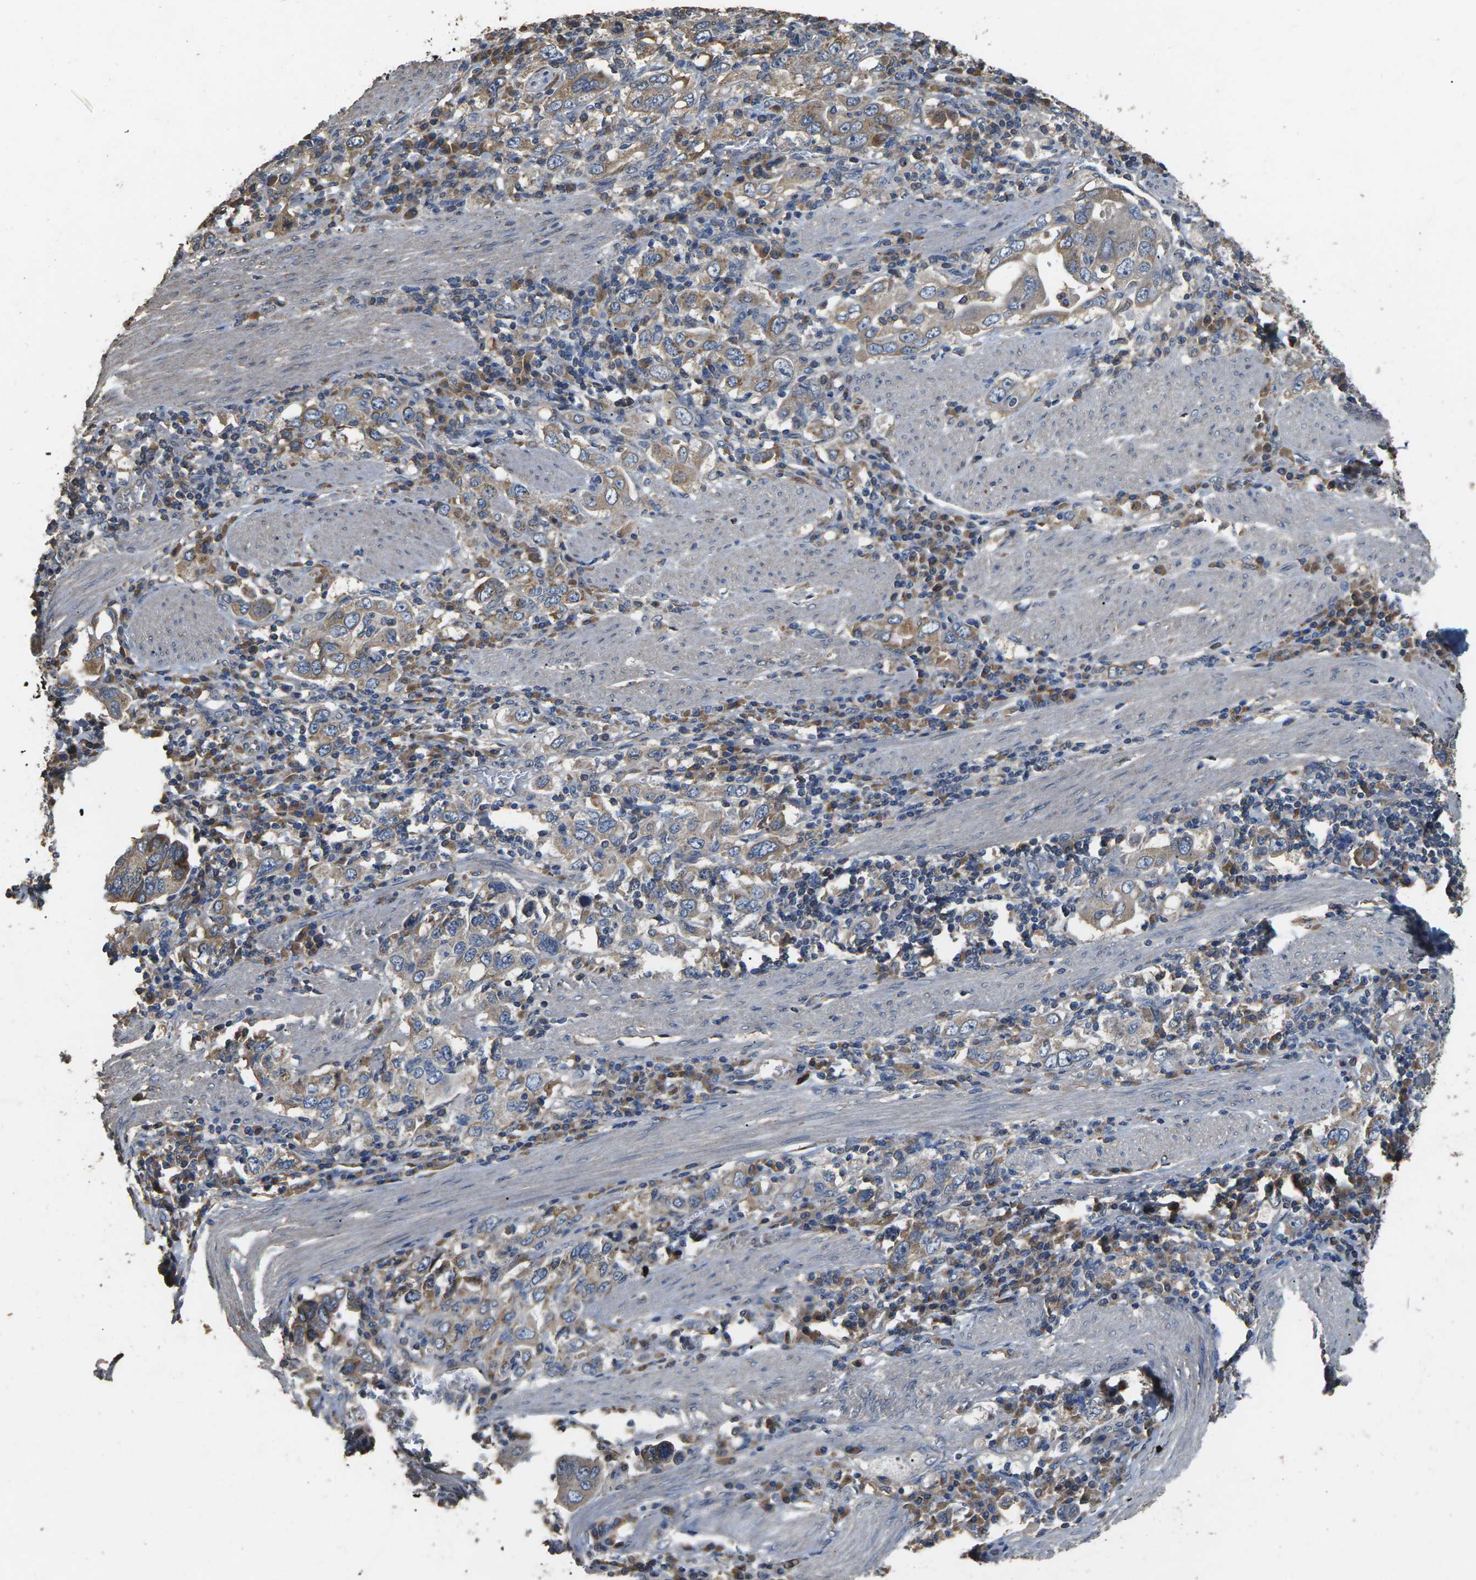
{"staining": {"intensity": "weak", "quantity": "25%-75%", "location": "cytoplasmic/membranous"}, "tissue": "stomach cancer", "cell_type": "Tumor cells", "image_type": "cancer", "snomed": [{"axis": "morphology", "description": "Adenocarcinoma, NOS"}, {"axis": "topography", "description": "Stomach, upper"}], "caption": "Immunohistochemical staining of stomach cancer (adenocarcinoma) exhibits low levels of weak cytoplasmic/membranous protein staining in approximately 25%-75% of tumor cells. The staining is performed using DAB (3,3'-diaminobenzidine) brown chromogen to label protein expression. The nuclei are counter-stained blue using hematoxylin.", "gene": "B4GAT1", "patient": {"sex": "male", "age": 62}}